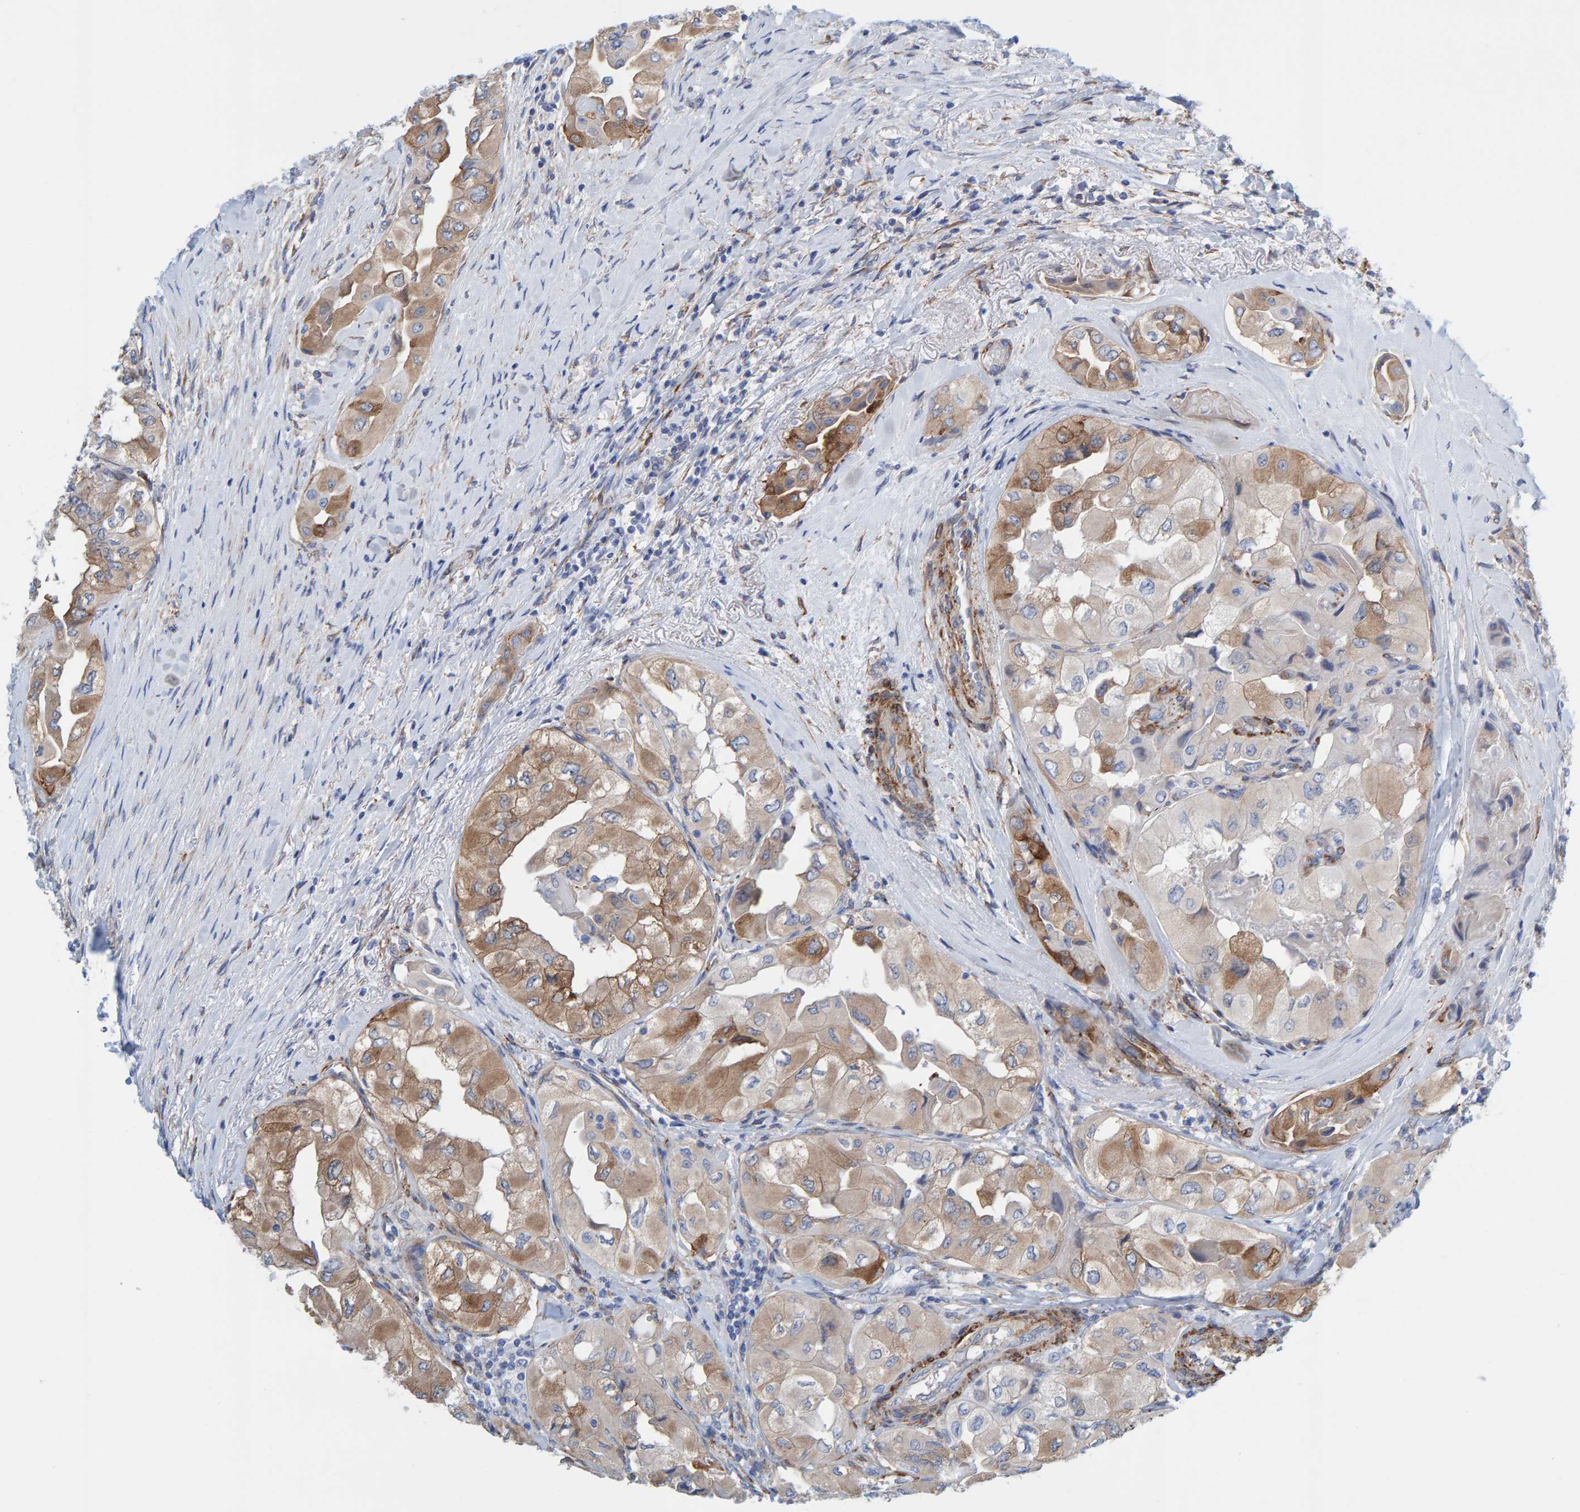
{"staining": {"intensity": "moderate", "quantity": "25%-75%", "location": "cytoplasmic/membranous"}, "tissue": "thyroid cancer", "cell_type": "Tumor cells", "image_type": "cancer", "snomed": [{"axis": "morphology", "description": "Papillary adenocarcinoma, NOS"}, {"axis": "topography", "description": "Thyroid gland"}], "caption": "A brown stain labels moderate cytoplasmic/membranous positivity of a protein in papillary adenocarcinoma (thyroid) tumor cells. Using DAB (brown) and hematoxylin (blue) stains, captured at high magnification using brightfield microscopy.", "gene": "MAP1B", "patient": {"sex": "female", "age": 59}}